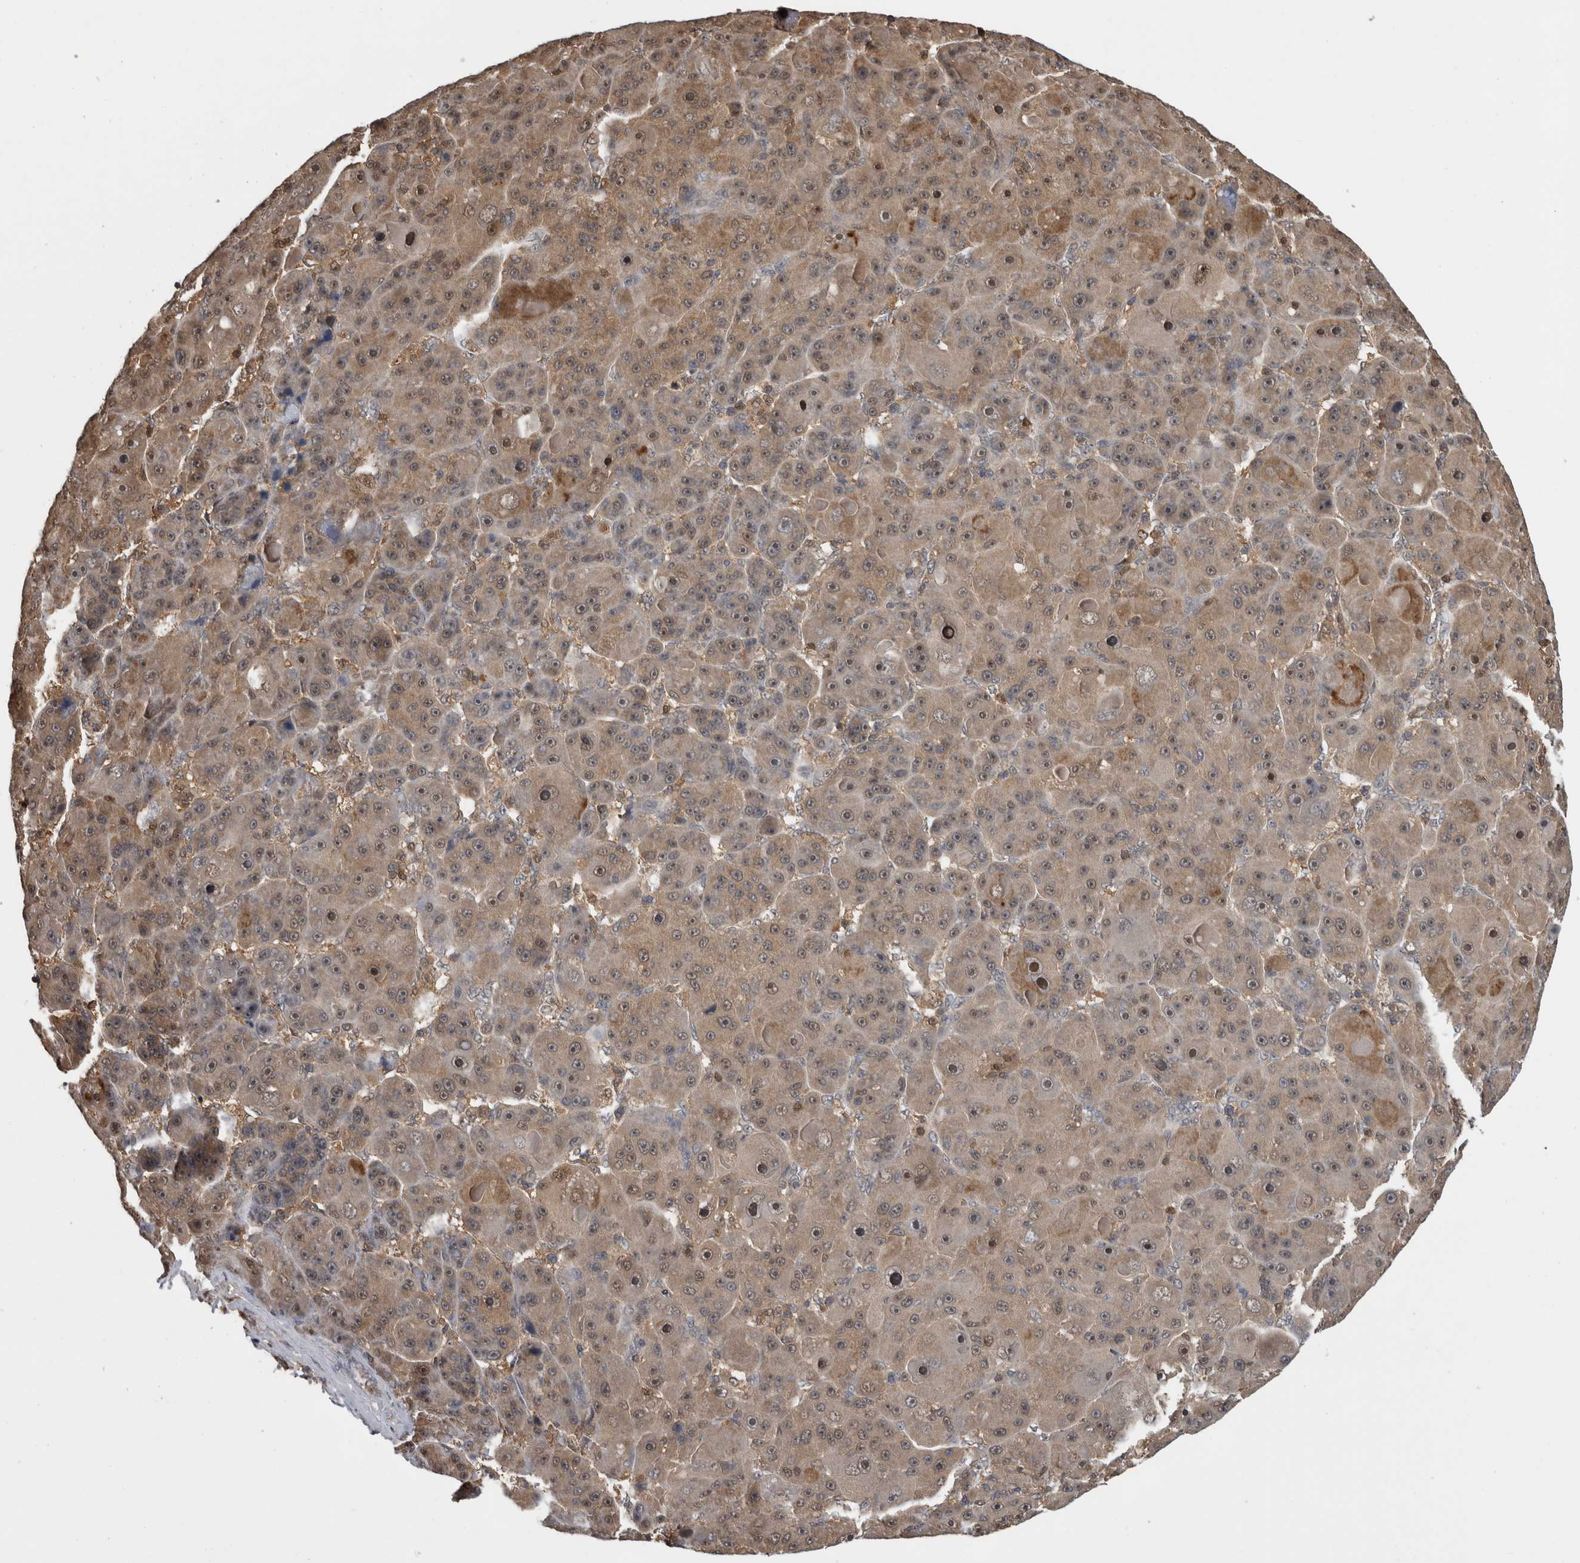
{"staining": {"intensity": "moderate", "quantity": "25%-75%", "location": "cytoplasmic/membranous,nuclear"}, "tissue": "liver cancer", "cell_type": "Tumor cells", "image_type": "cancer", "snomed": [{"axis": "morphology", "description": "Carcinoma, Hepatocellular, NOS"}, {"axis": "topography", "description": "Liver"}], "caption": "Immunohistochemistry (IHC) (DAB (3,3'-diaminobenzidine)) staining of human liver hepatocellular carcinoma exhibits moderate cytoplasmic/membranous and nuclear protein positivity in about 25%-75% of tumor cells.", "gene": "TDRD7", "patient": {"sex": "male", "age": 76}}